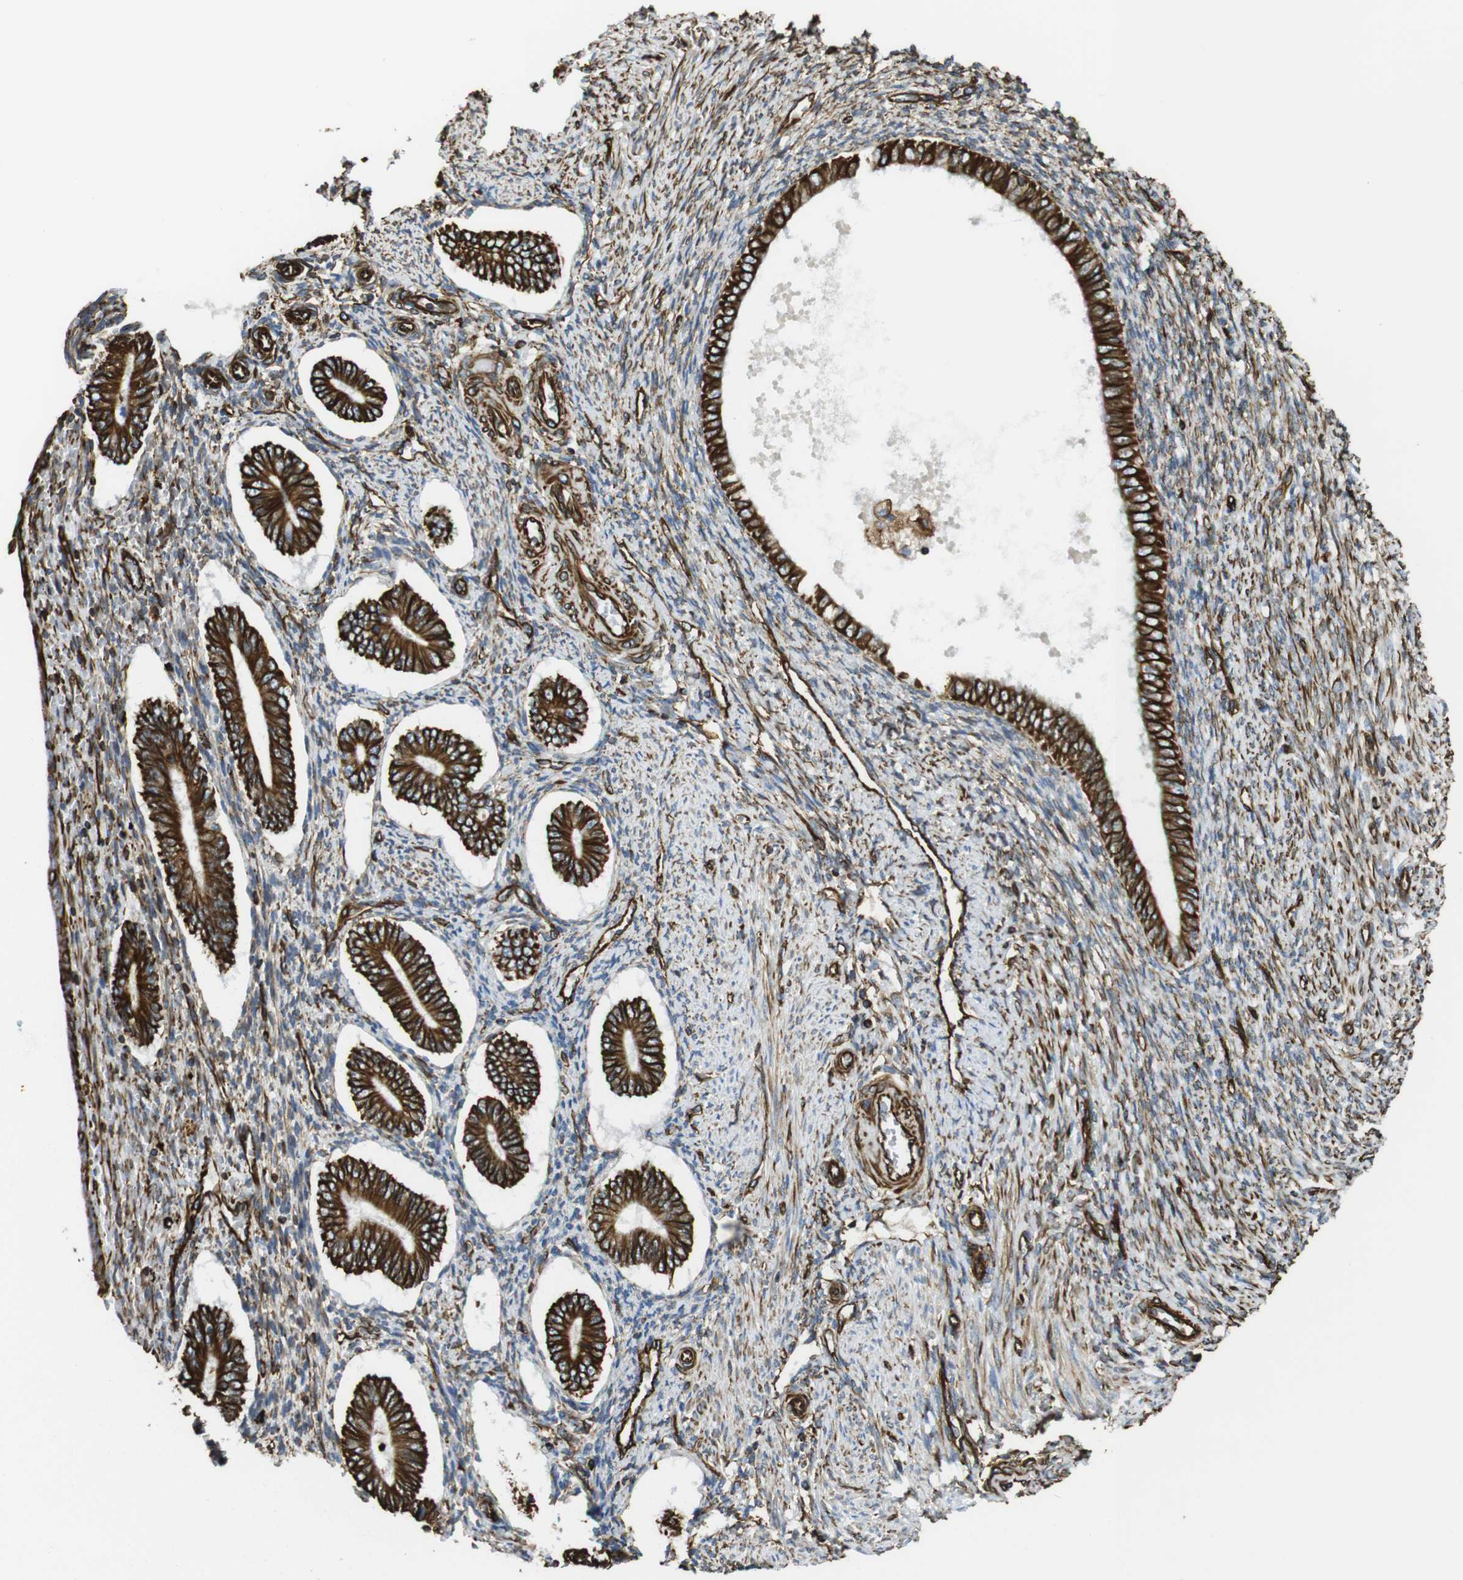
{"staining": {"intensity": "moderate", "quantity": "25%-75%", "location": "cytoplasmic/membranous"}, "tissue": "endometrium", "cell_type": "Cells in endometrial stroma", "image_type": "normal", "snomed": [{"axis": "morphology", "description": "Normal tissue, NOS"}, {"axis": "topography", "description": "Endometrium"}], "caption": "Immunohistochemistry (IHC) (DAB (3,3'-diaminobenzidine)) staining of normal endometrium reveals moderate cytoplasmic/membranous protein expression in about 25%-75% of cells in endometrial stroma.", "gene": "RALGPS1", "patient": {"sex": "female", "age": 42}}